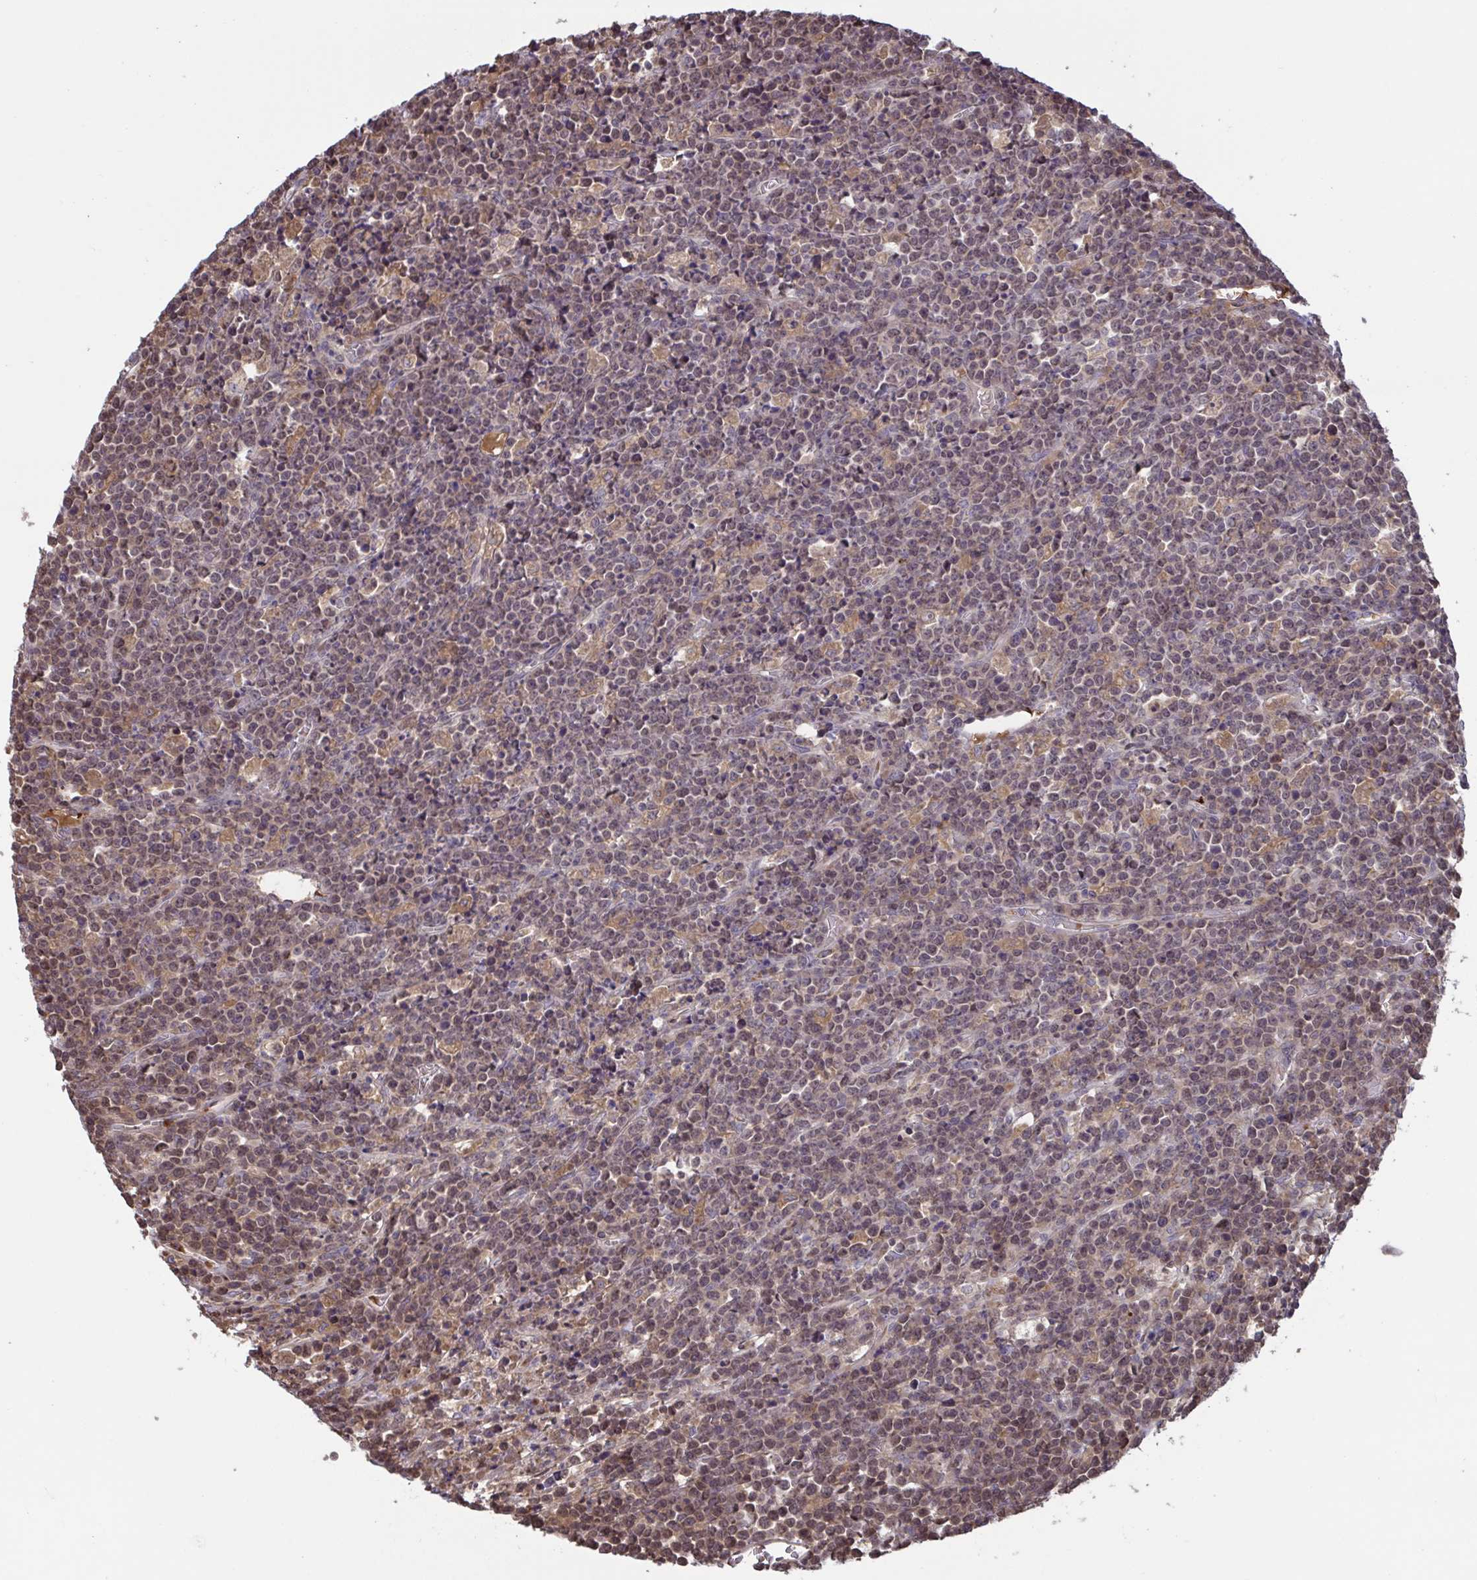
{"staining": {"intensity": "weak", "quantity": "25%-75%", "location": "nuclear"}, "tissue": "lymphoma", "cell_type": "Tumor cells", "image_type": "cancer", "snomed": [{"axis": "morphology", "description": "Malignant lymphoma, non-Hodgkin's type, High grade"}, {"axis": "topography", "description": "Ovary"}], "caption": "Immunohistochemistry (IHC) histopathology image of neoplastic tissue: human lymphoma stained using immunohistochemistry shows low levels of weak protein expression localized specifically in the nuclear of tumor cells, appearing as a nuclear brown color.", "gene": "IL1R1", "patient": {"sex": "female", "age": 56}}